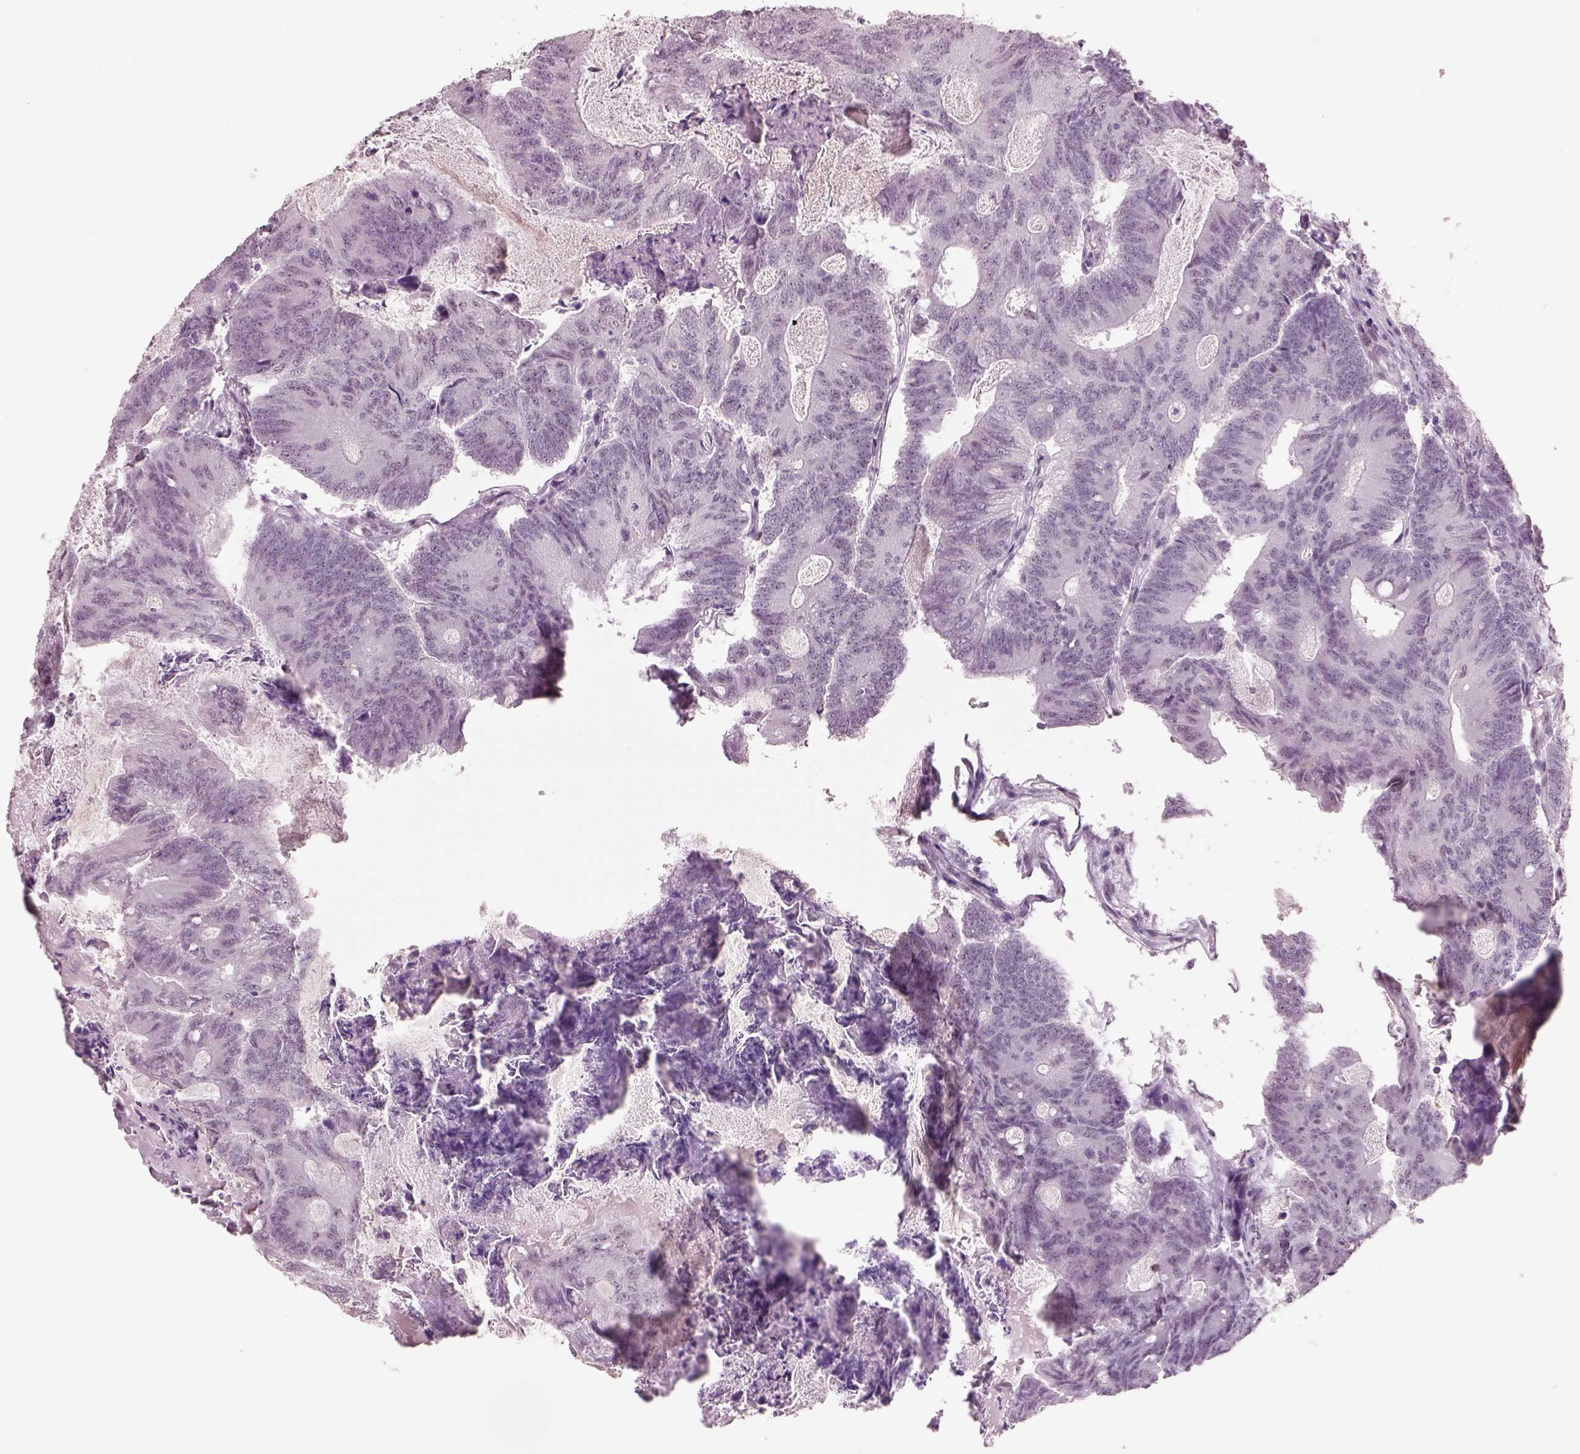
{"staining": {"intensity": "negative", "quantity": "none", "location": "none"}, "tissue": "colorectal cancer", "cell_type": "Tumor cells", "image_type": "cancer", "snomed": [{"axis": "morphology", "description": "Adenocarcinoma, NOS"}, {"axis": "topography", "description": "Colon"}], "caption": "This is a image of immunohistochemistry (IHC) staining of adenocarcinoma (colorectal), which shows no positivity in tumor cells.", "gene": "NAT8", "patient": {"sex": "female", "age": 70}}